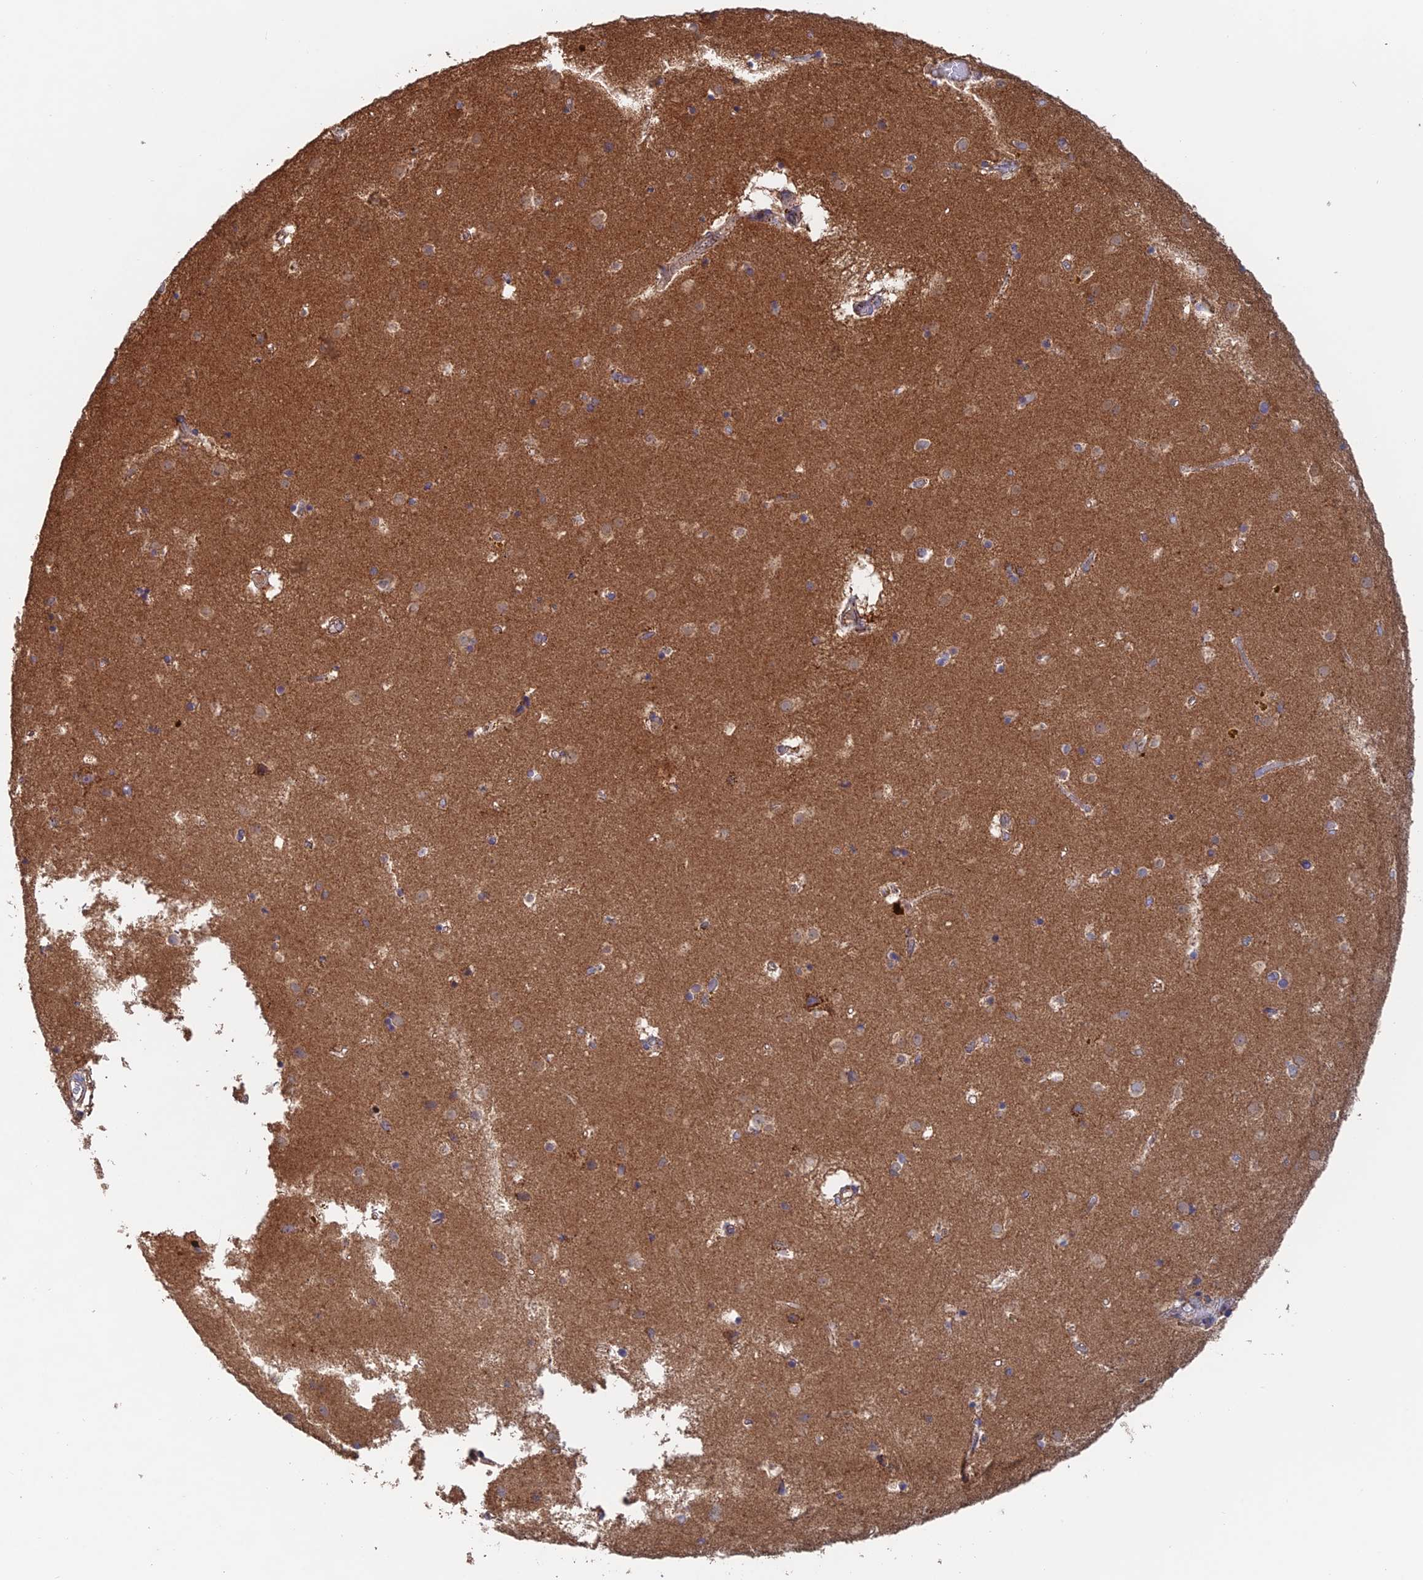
{"staining": {"intensity": "moderate", "quantity": "25%-75%", "location": "cytoplasmic/membranous"}, "tissue": "caudate", "cell_type": "Glial cells", "image_type": "normal", "snomed": [{"axis": "morphology", "description": "Normal tissue, NOS"}, {"axis": "topography", "description": "Lateral ventricle wall"}], "caption": "Immunohistochemical staining of unremarkable human caudate displays medium levels of moderate cytoplasmic/membranous positivity in about 25%-75% of glial cells.", "gene": "DTYMK", "patient": {"sex": "male", "age": 70}}